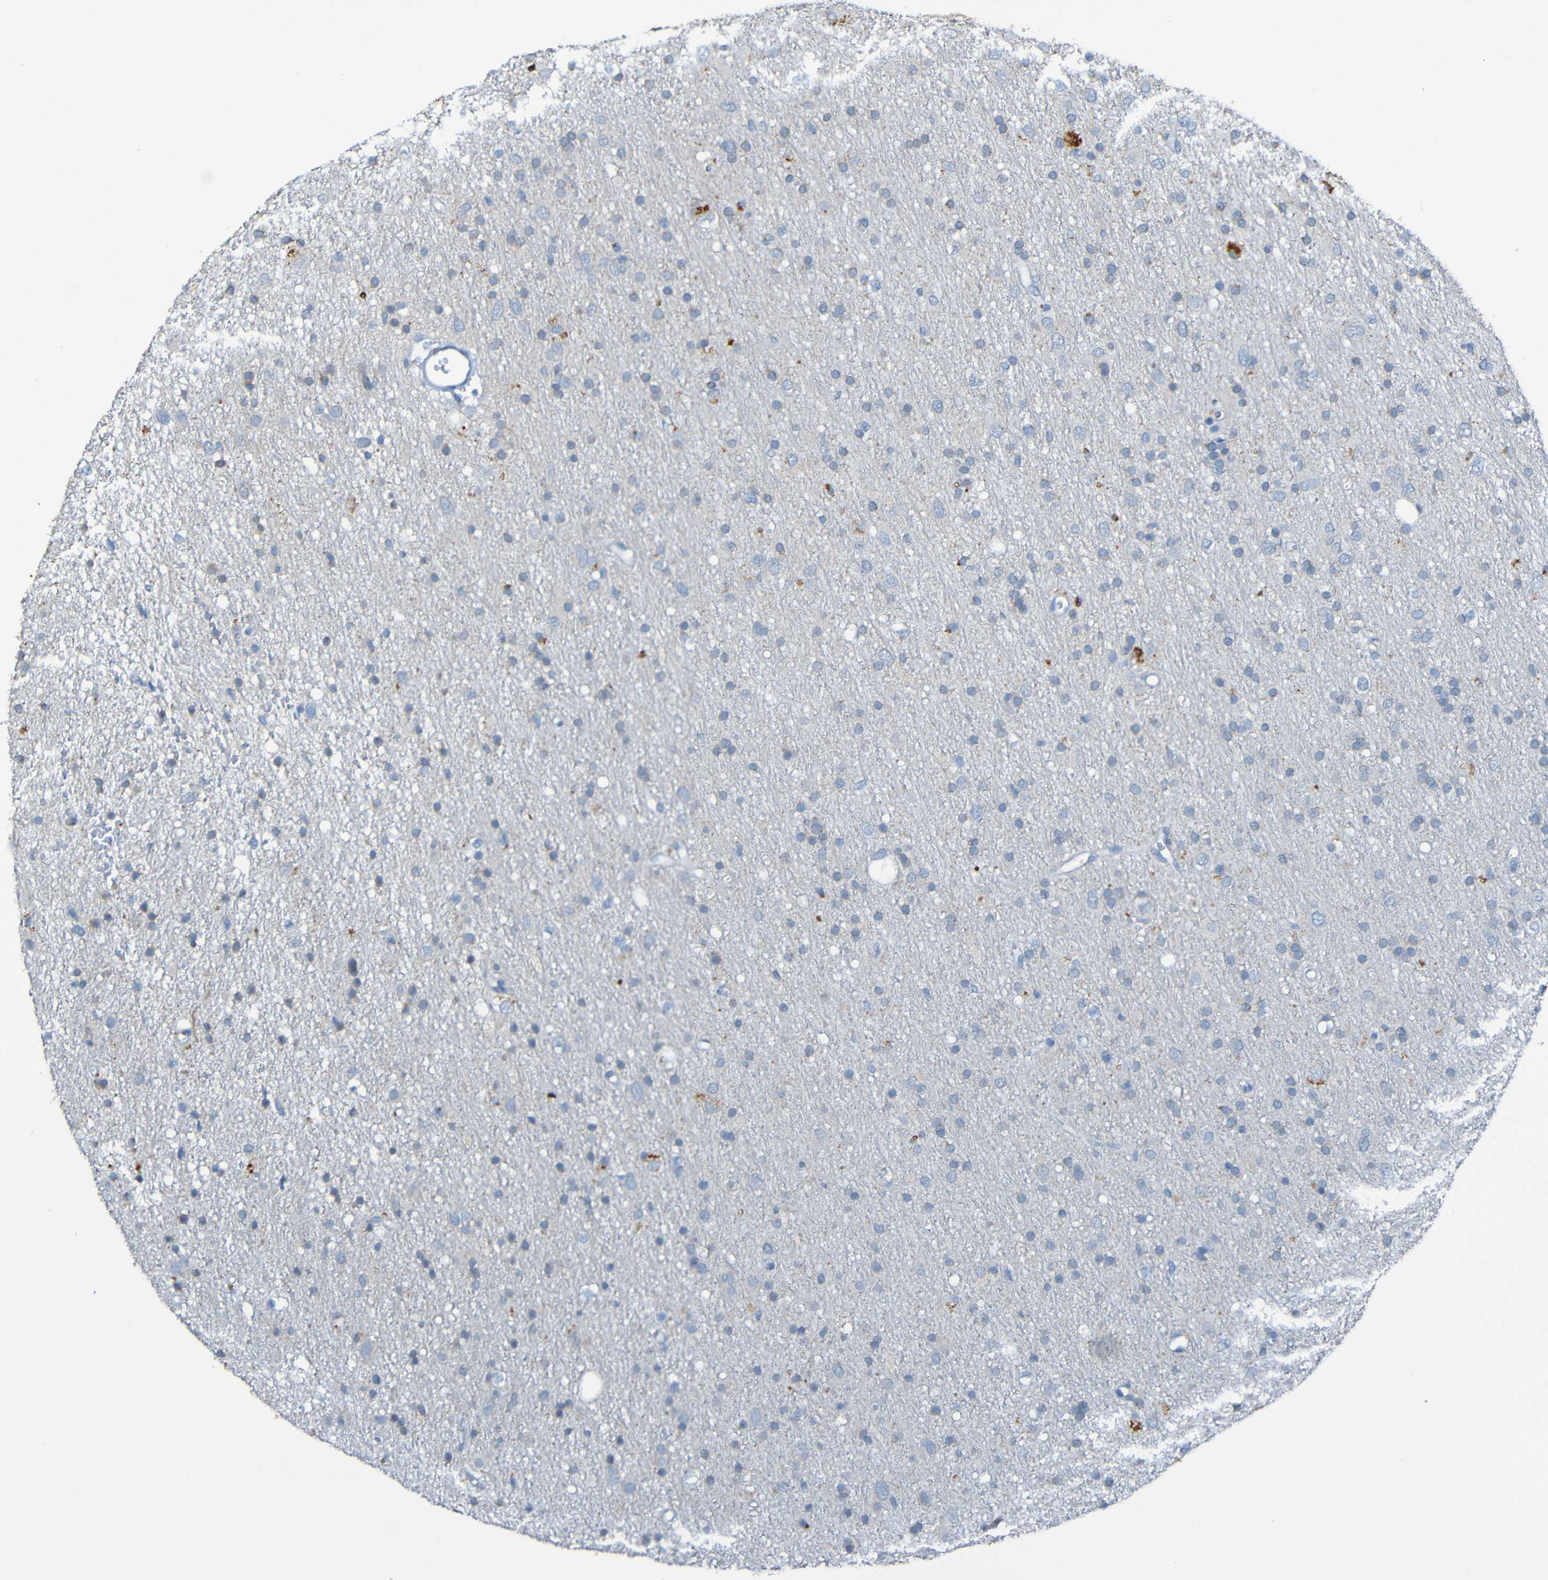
{"staining": {"intensity": "negative", "quantity": "none", "location": "none"}, "tissue": "glioma", "cell_type": "Tumor cells", "image_type": "cancer", "snomed": [{"axis": "morphology", "description": "Glioma, malignant, Low grade"}, {"axis": "topography", "description": "Brain"}], "caption": "DAB immunohistochemical staining of malignant low-grade glioma shows no significant expression in tumor cells. (DAB (3,3'-diaminobenzidine) immunohistochemistry, high magnification).", "gene": "LRRC70", "patient": {"sex": "male", "age": 77}}